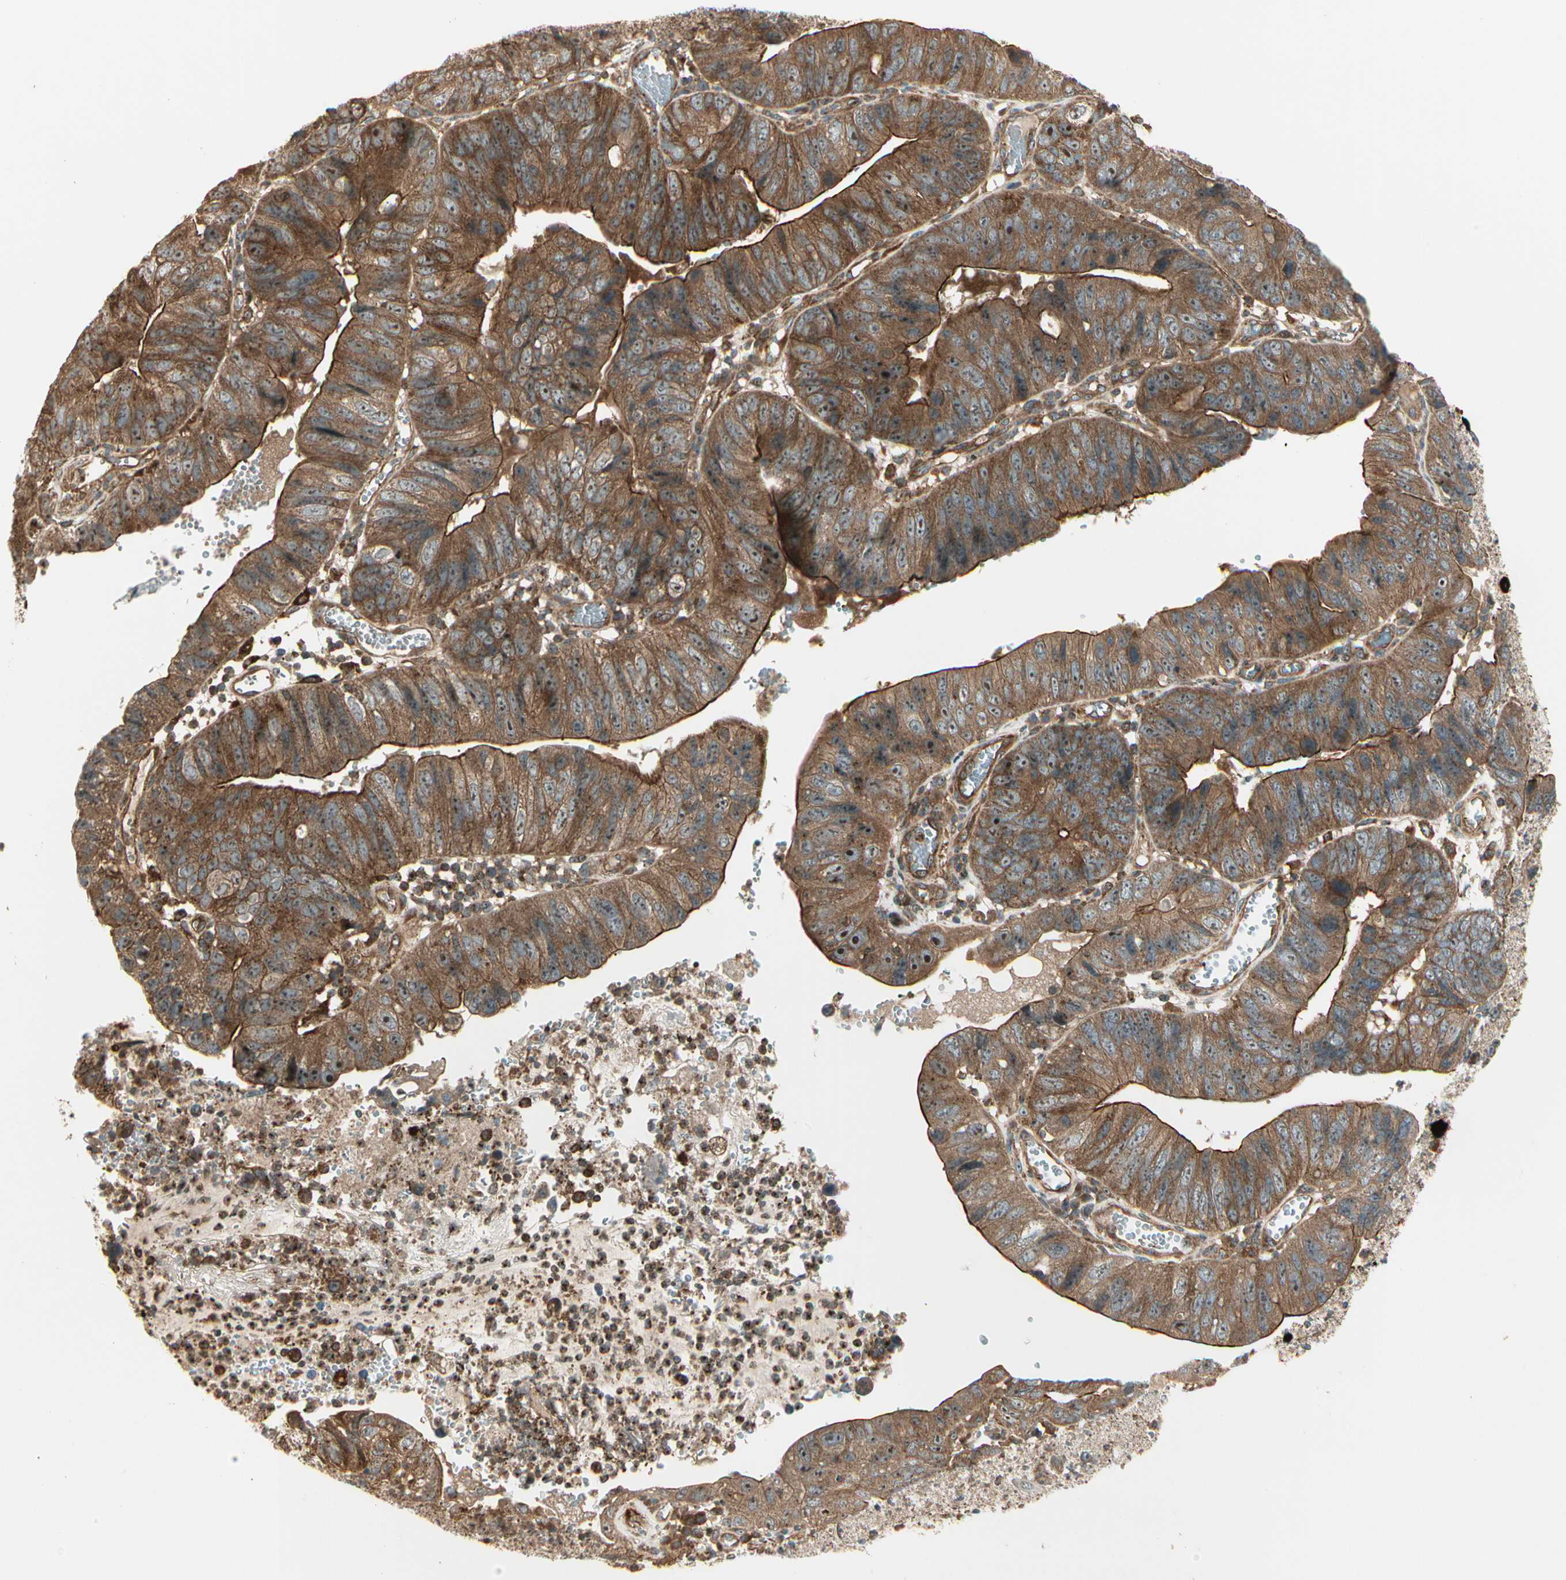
{"staining": {"intensity": "strong", "quantity": ">75%", "location": "cytoplasmic/membranous"}, "tissue": "stomach cancer", "cell_type": "Tumor cells", "image_type": "cancer", "snomed": [{"axis": "morphology", "description": "Adenocarcinoma, NOS"}, {"axis": "topography", "description": "Stomach"}], "caption": "Immunohistochemical staining of human stomach adenocarcinoma exhibits high levels of strong cytoplasmic/membranous protein positivity in approximately >75% of tumor cells. The protein is stained brown, and the nuclei are stained in blue (DAB IHC with brightfield microscopy, high magnification).", "gene": "FKBP15", "patient": {"sex": "male", "age": 59}}